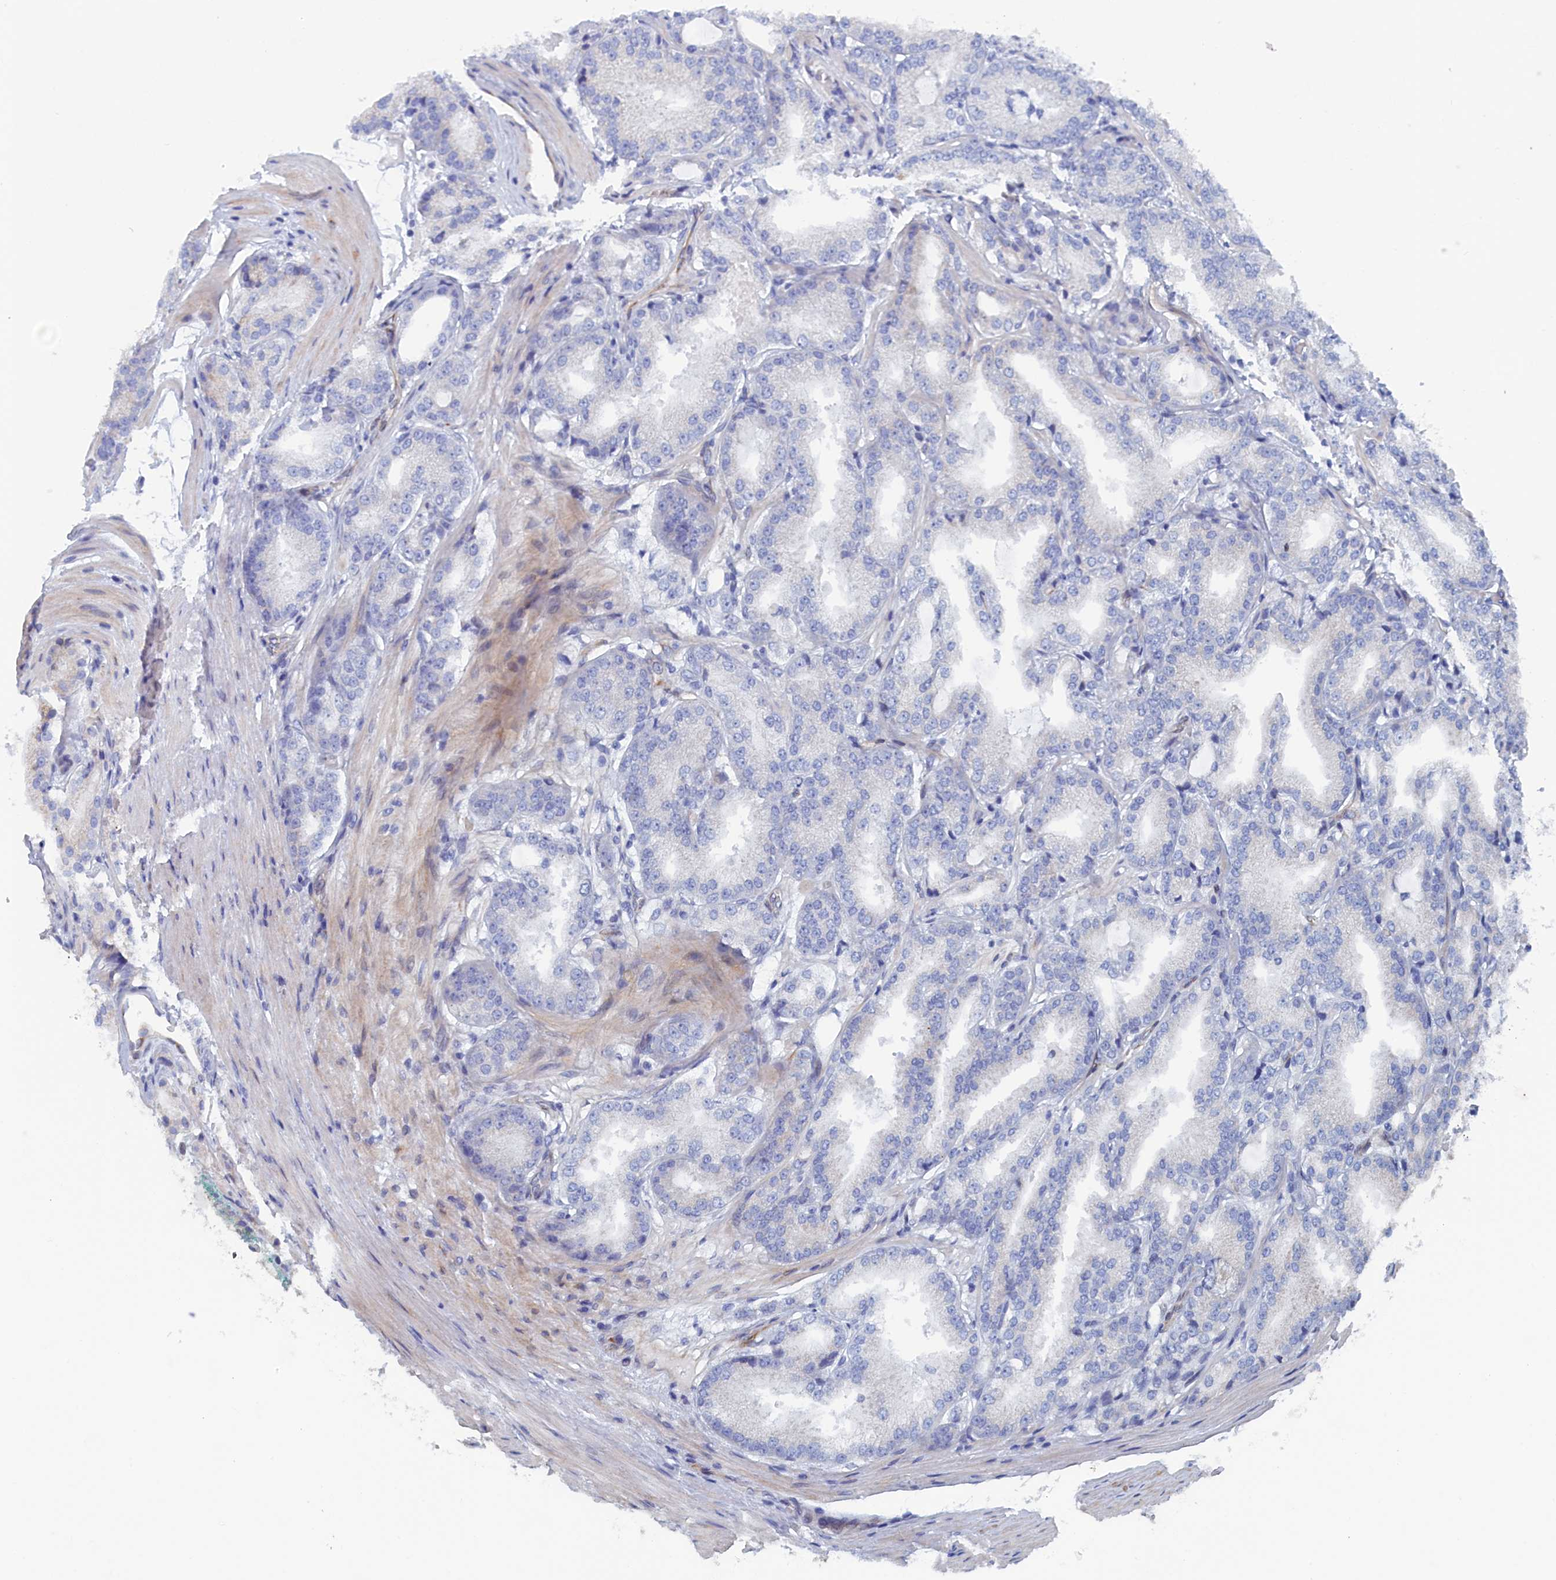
{"staining": {"intensity": "negative", "quantity": "none", "location": "none"}, "tissue": "prostate cancer", "cell_type": "Tumor cells", "image_type": "cancer", "snomed": [{"axis": "morphology", "description": "Adenocarcinoma, Low grade"}, {"axis": "topography", "description": "Prostate"}], "caption": "This is an IHC photomicrograph of human prostate cancer (low-grade adenocarcinoma). There is no expression in tumor cells.", "gene": "COG7", "patient": {"sex": "male", "age": 59}}